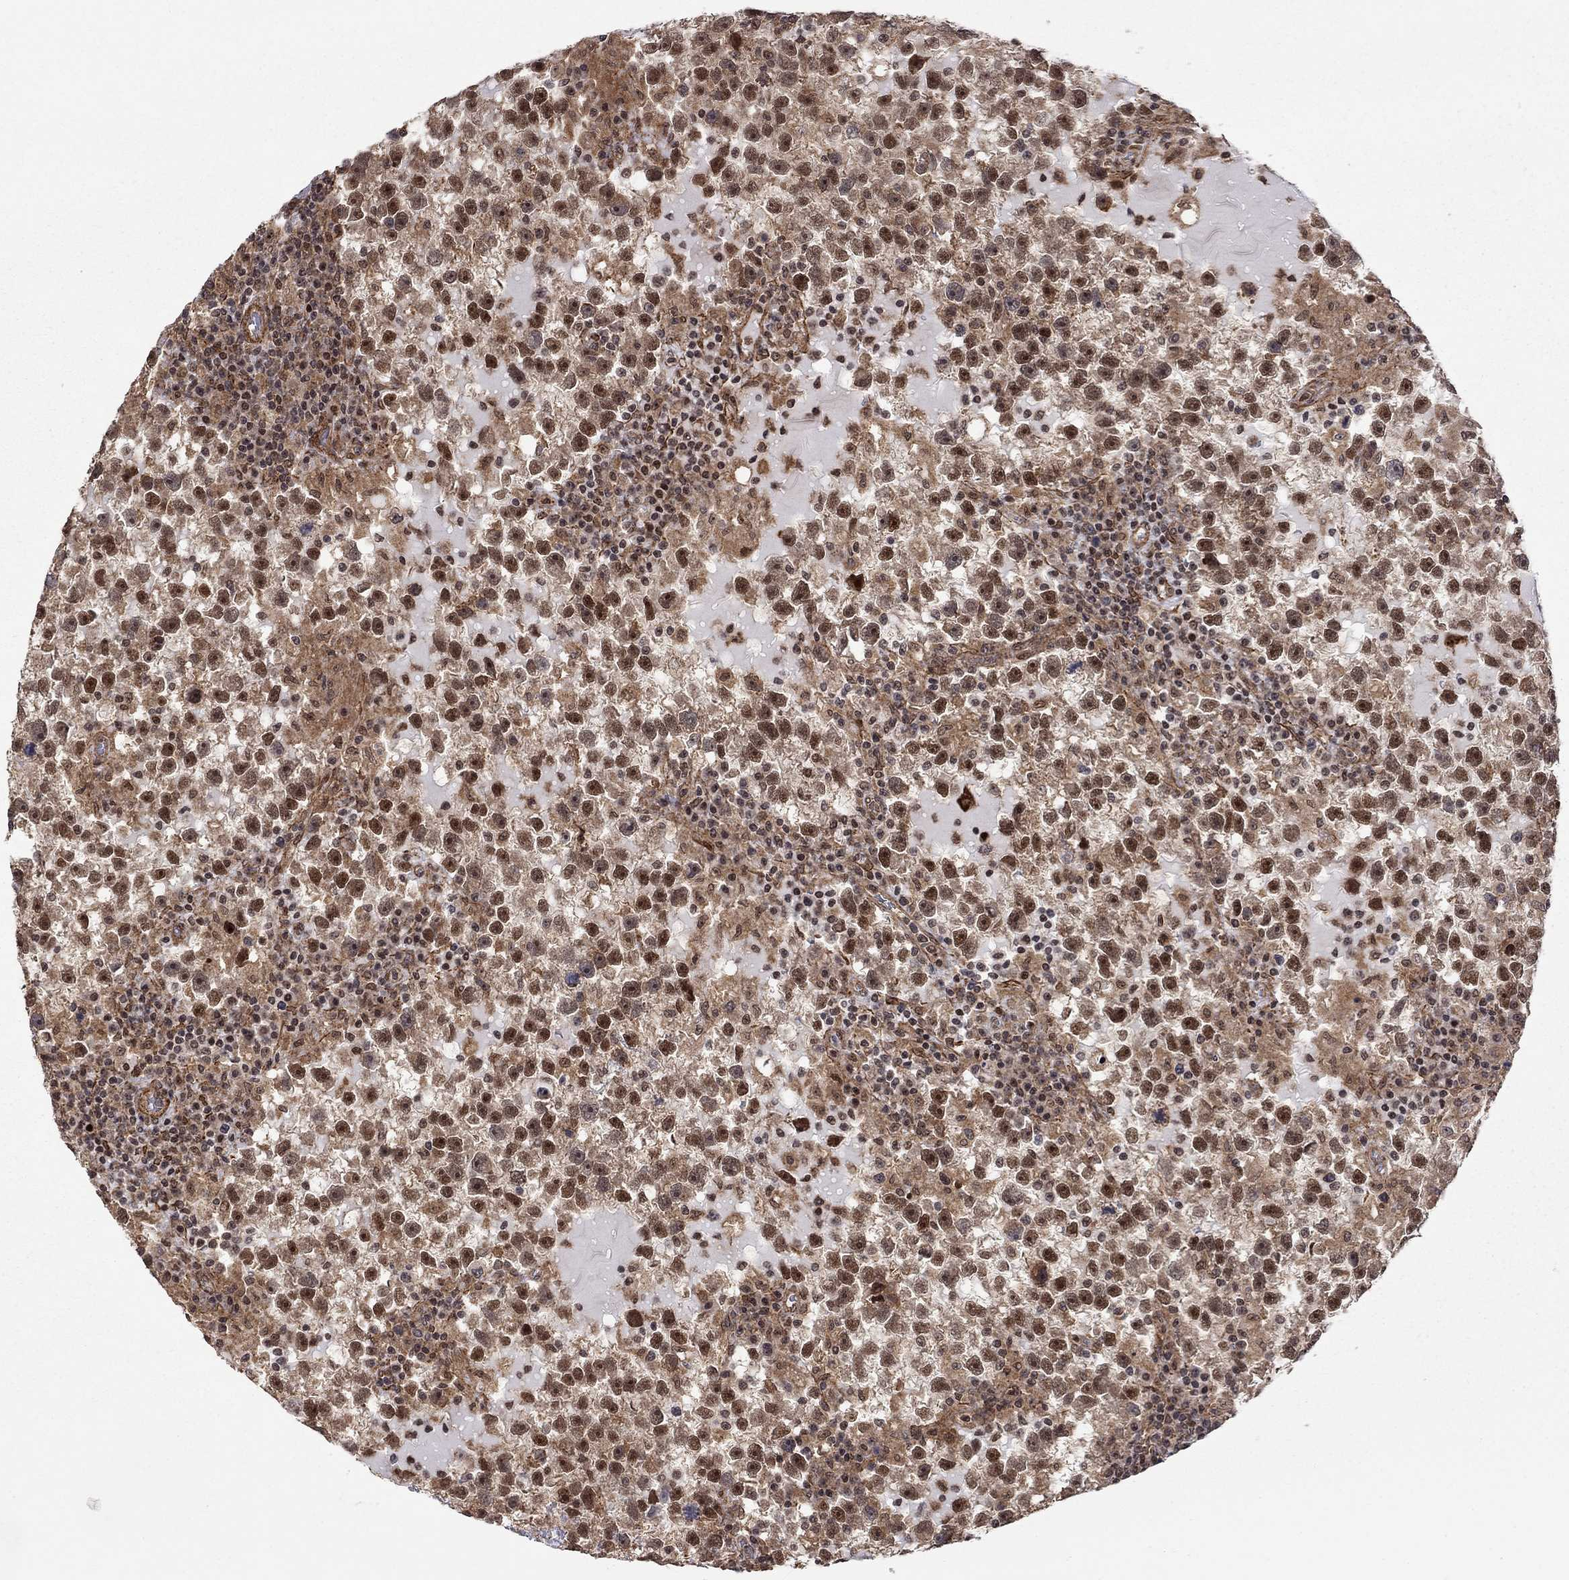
{"staining": {"intensity": "strong", "quantity": ">75%", "location": "nuclear"}, "tissue": "testis cancer", "cell_type": "Tumor cells", "image_type": "cancer", "snomed": [{"axis": "morphology", "description": "Seminoma, NOS"}, {"axis": "topography", "description": "Testis"}], "caption": "Immunohistochemistry (IHC) of testis seminoma displays high levels of strong nuclear staining in about >75% of tumor cells.", "gene": "TDP1", "patient": {"sex": "male", "age": 47}}